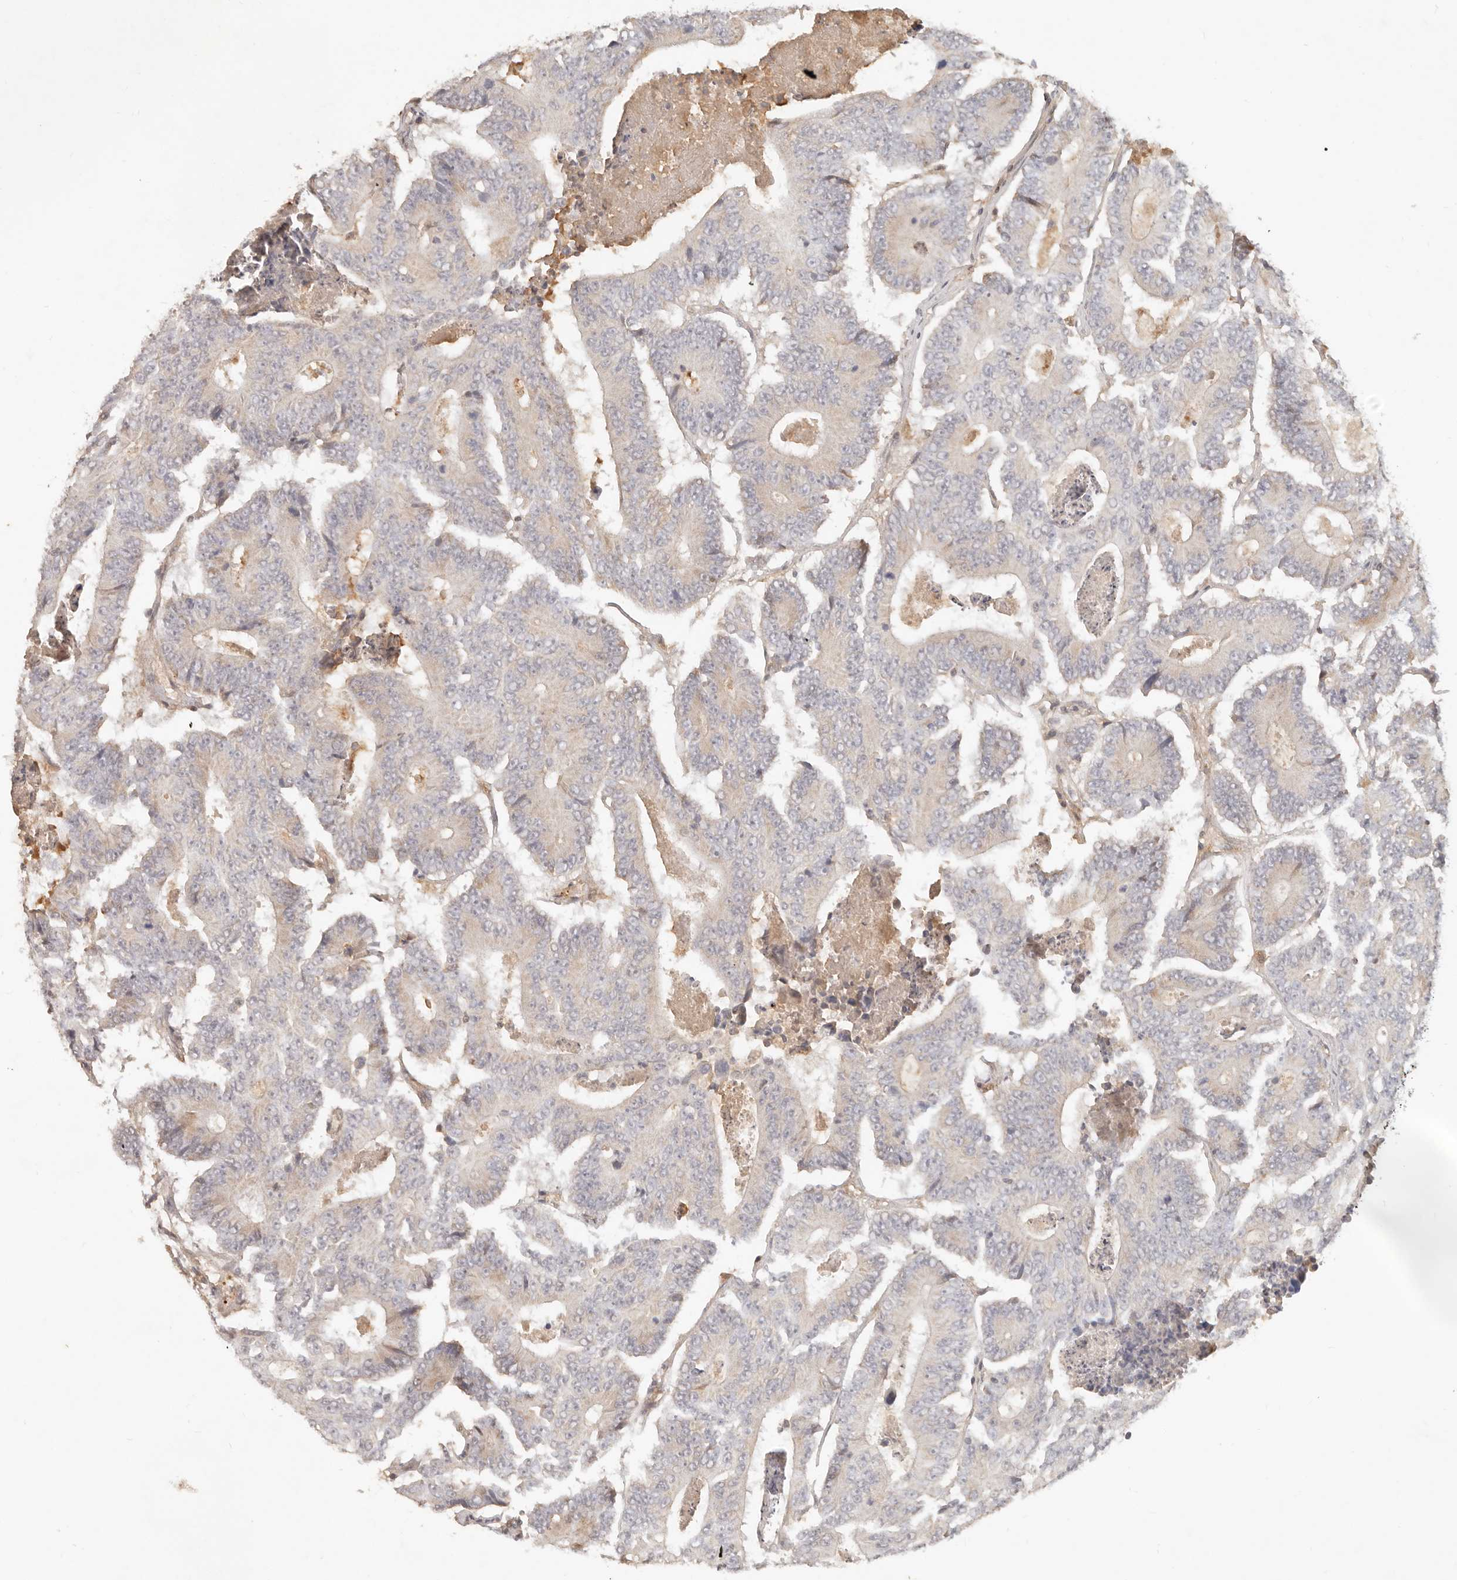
{"staining": {"intensity": "negative", "quantity": "none", "location": "none"}, "tissue": "colorectal cancer", "cell_type": "Tumor cells", "image_type": "cancer", "snomed": [{"axis": "morphology", "description": "Adenocarcinoma, NOS"}, {"axis": "topography", "description": "Colon"}], "caption": "Immunohistochemistry (IHC) micrograph of colorectal cancer stained for a protein (brown), which displays no positivity in tumor cells.", "gene": "NECAP2", "patient": {"sex": "male", "age": 83}}